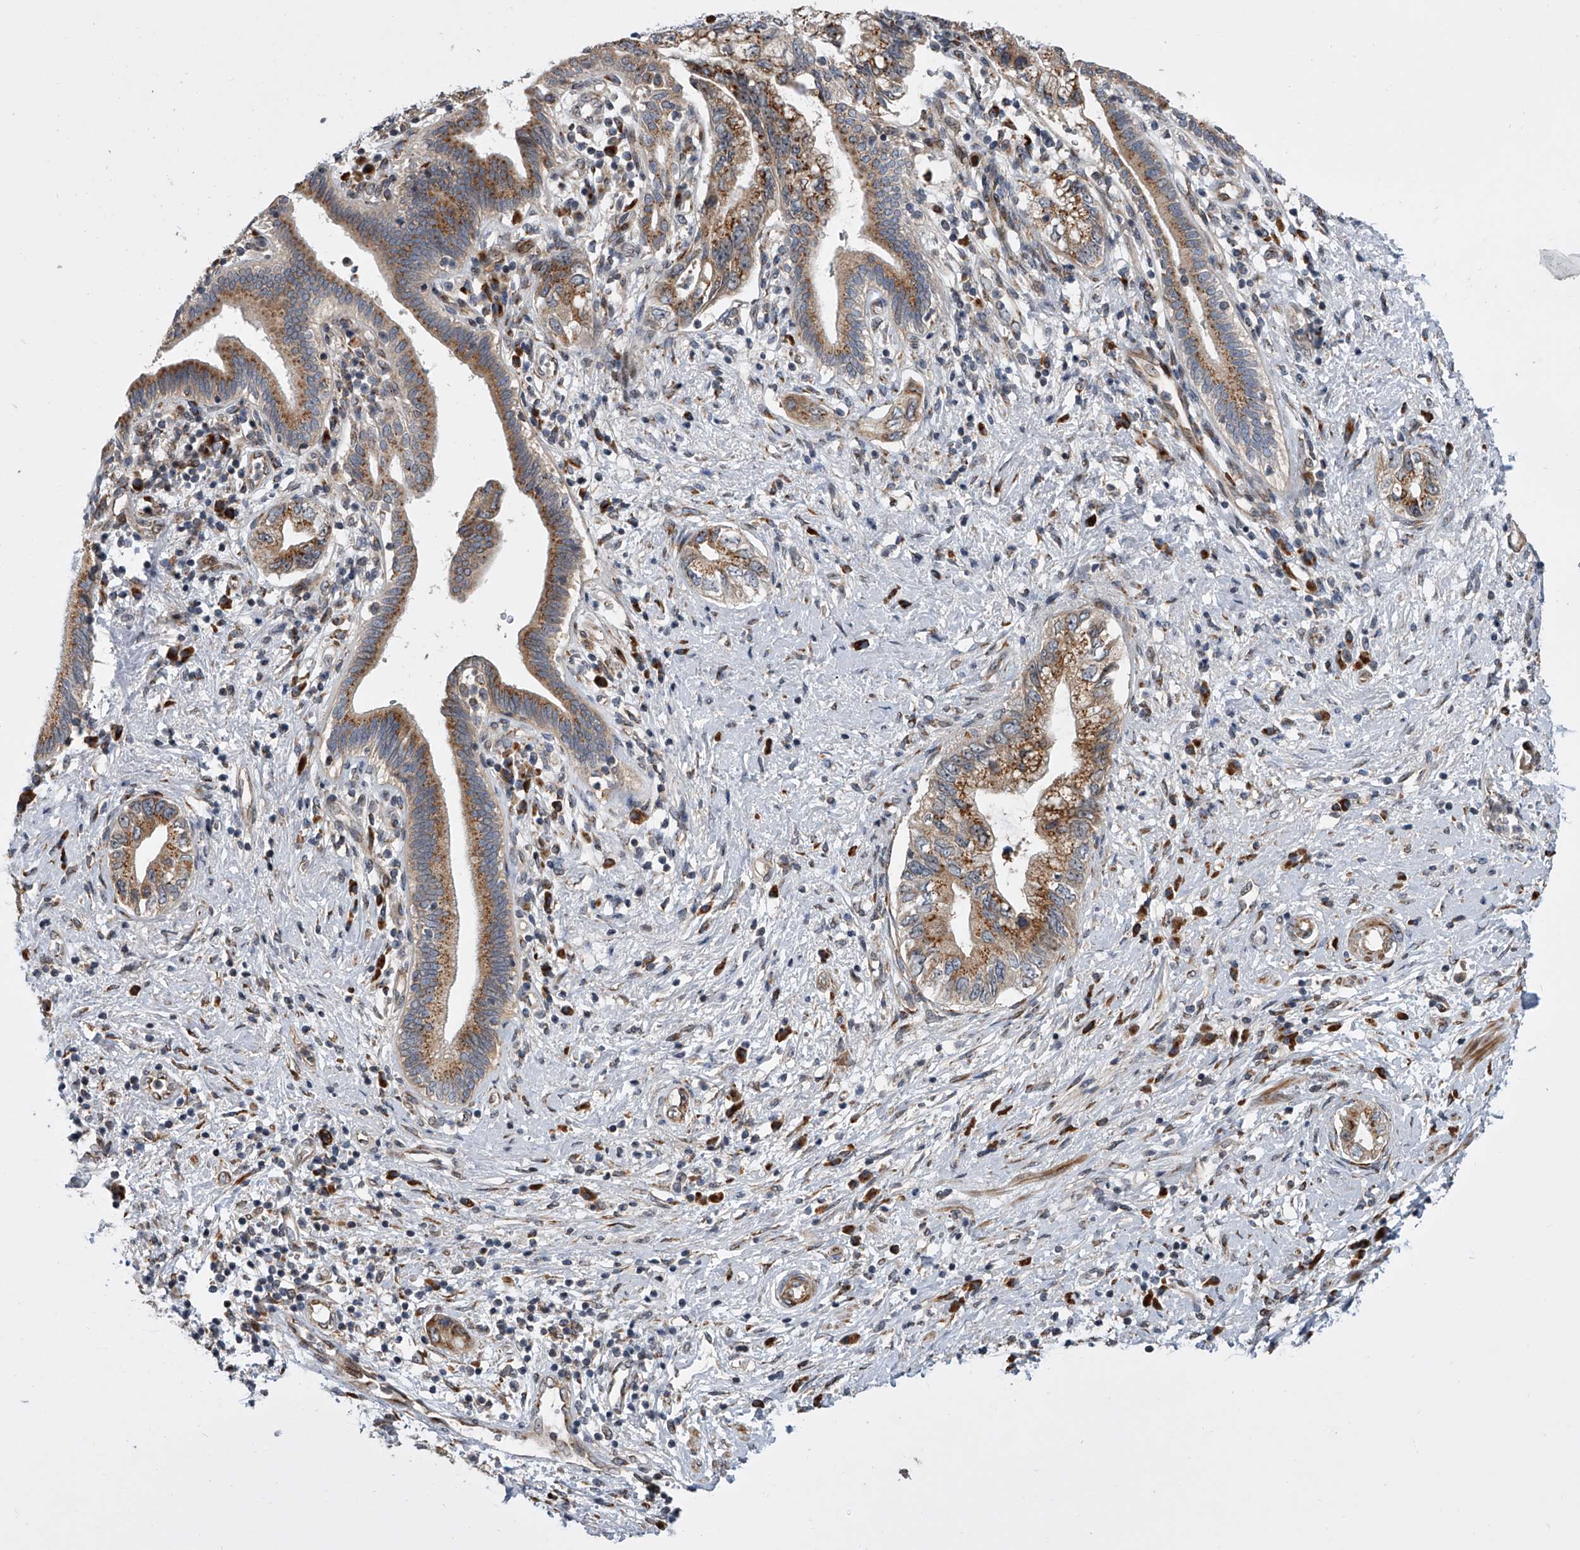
{"staining": {"intensity": "moderate", "quantity": ">75%", "location": "cytoplasmic/membranous"}, "tissue": "pancreatic cancer", "cell_type": "Tumor cells", "image_type": "cancer", "snomed": [{"axis": "morphology", "description": "Adenocarcinoma, NOS"}, {"axis": "topography", "description": "Pancreas"}], "caption": "Immunohistochemical staining of pancreatic adenocarcinoma reveals medium levels of moderate cytoplasmic/membranous protein positivity in about >75% of tumor cells. (DAB (3,3'-diaminobenzidine) = brown stain, brightfield microscopy at high magnification).", "gene": "DLGAP2", "patient": {"sex": "female", "age": 73}}